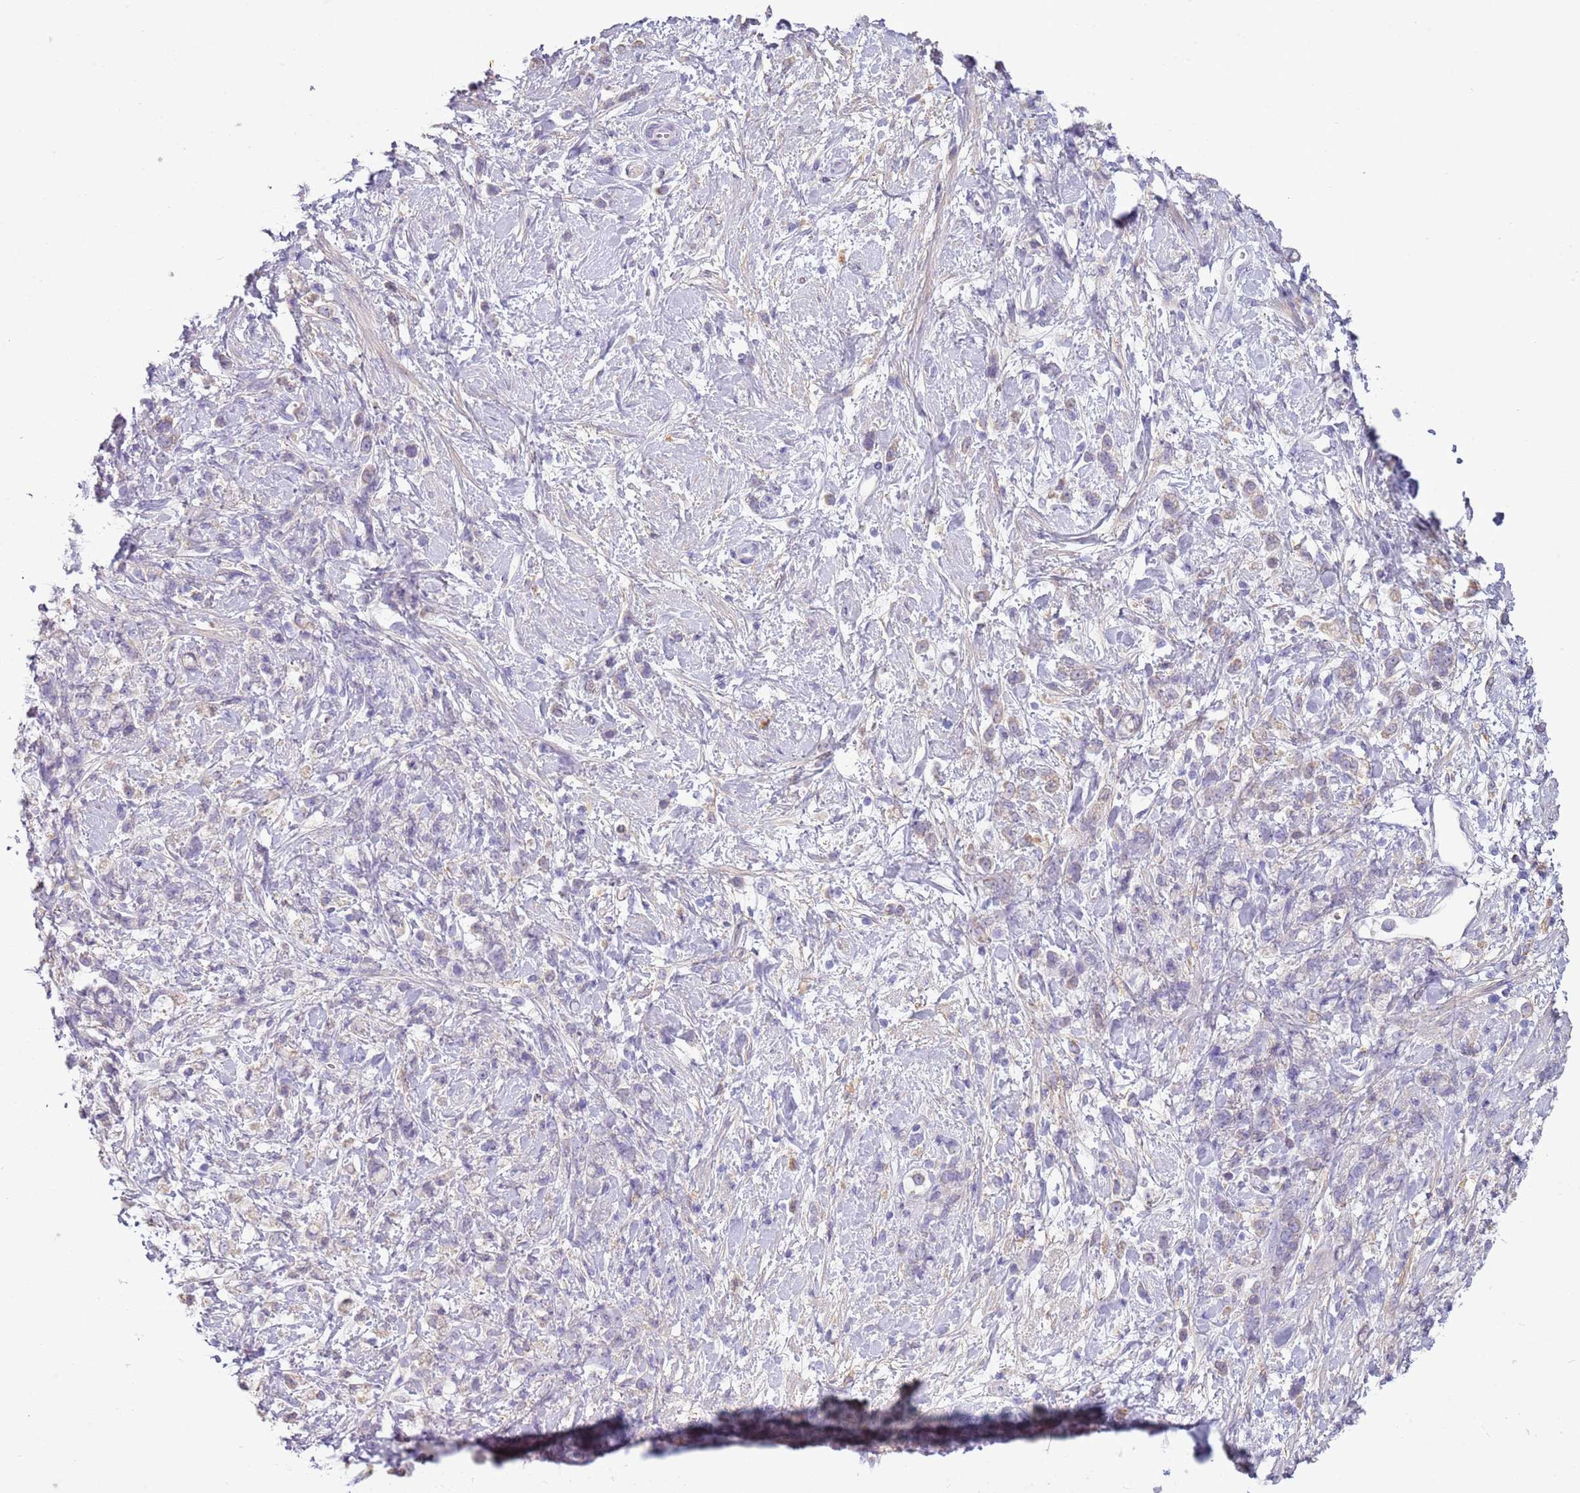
{"staining": {"intensity": "negative", "quantity": "none", "location": "none"}, "tissue": "stomach cancer", "cell_type": "Tumor cells", "image_type": "cancer", "snomed": [{"axis": "morphology", "description": "Adenocarcinoma, NOS"}, {"axis": "topography", "description": "Stomach"}], "caption": "Immunohistochemical staining of stomach adenocarcinoma reveals no significant expression in tumor cells. (Brightfield microscopy of DAB immunohistochemistry at high magnification).", "gene": "OAF", "patient": {"sex": "female", "age": 60}}